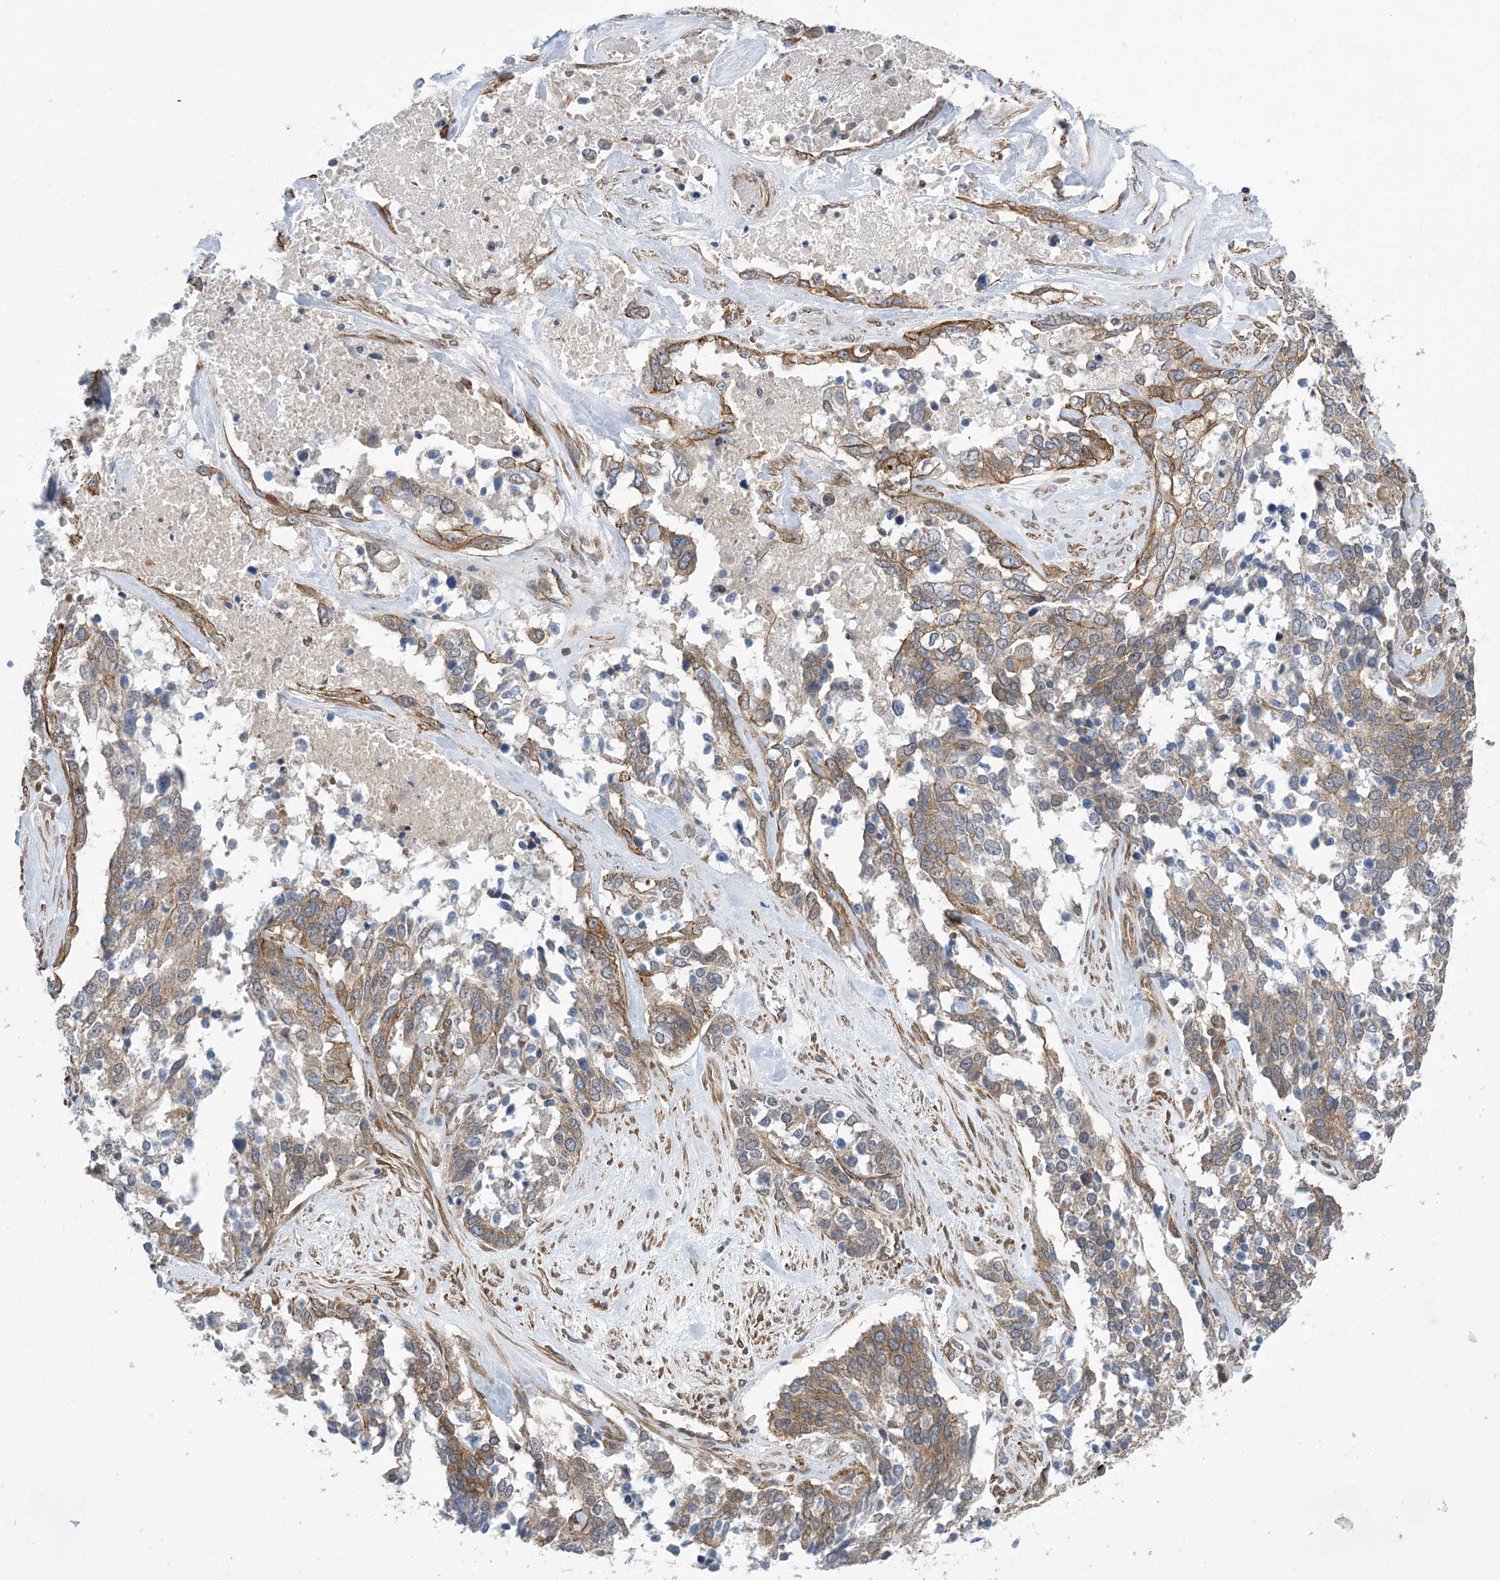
{"staining": {"intensity": "moderate", "quantity": "25%-75%", "location": "cytoplasmic/membranous"}, "tissue": "ovarian cancer", "cell_type": "Tumor cells", "image_type": "cancer", "snomed": [{"axis": "morphology", "description": "Cystadenocarcinoma, serous, NOS"}, {"axis": "topography", "description": "Ovary"}], "caption": "Moderate cytoplasmic/membranous protein positivity is appreciated in about 25%-75% of tumor cells in serous cystadenocarcinoma (ovarian).", "gene": "EHBP1", "patient": {"sex": "female", "age": 44}}